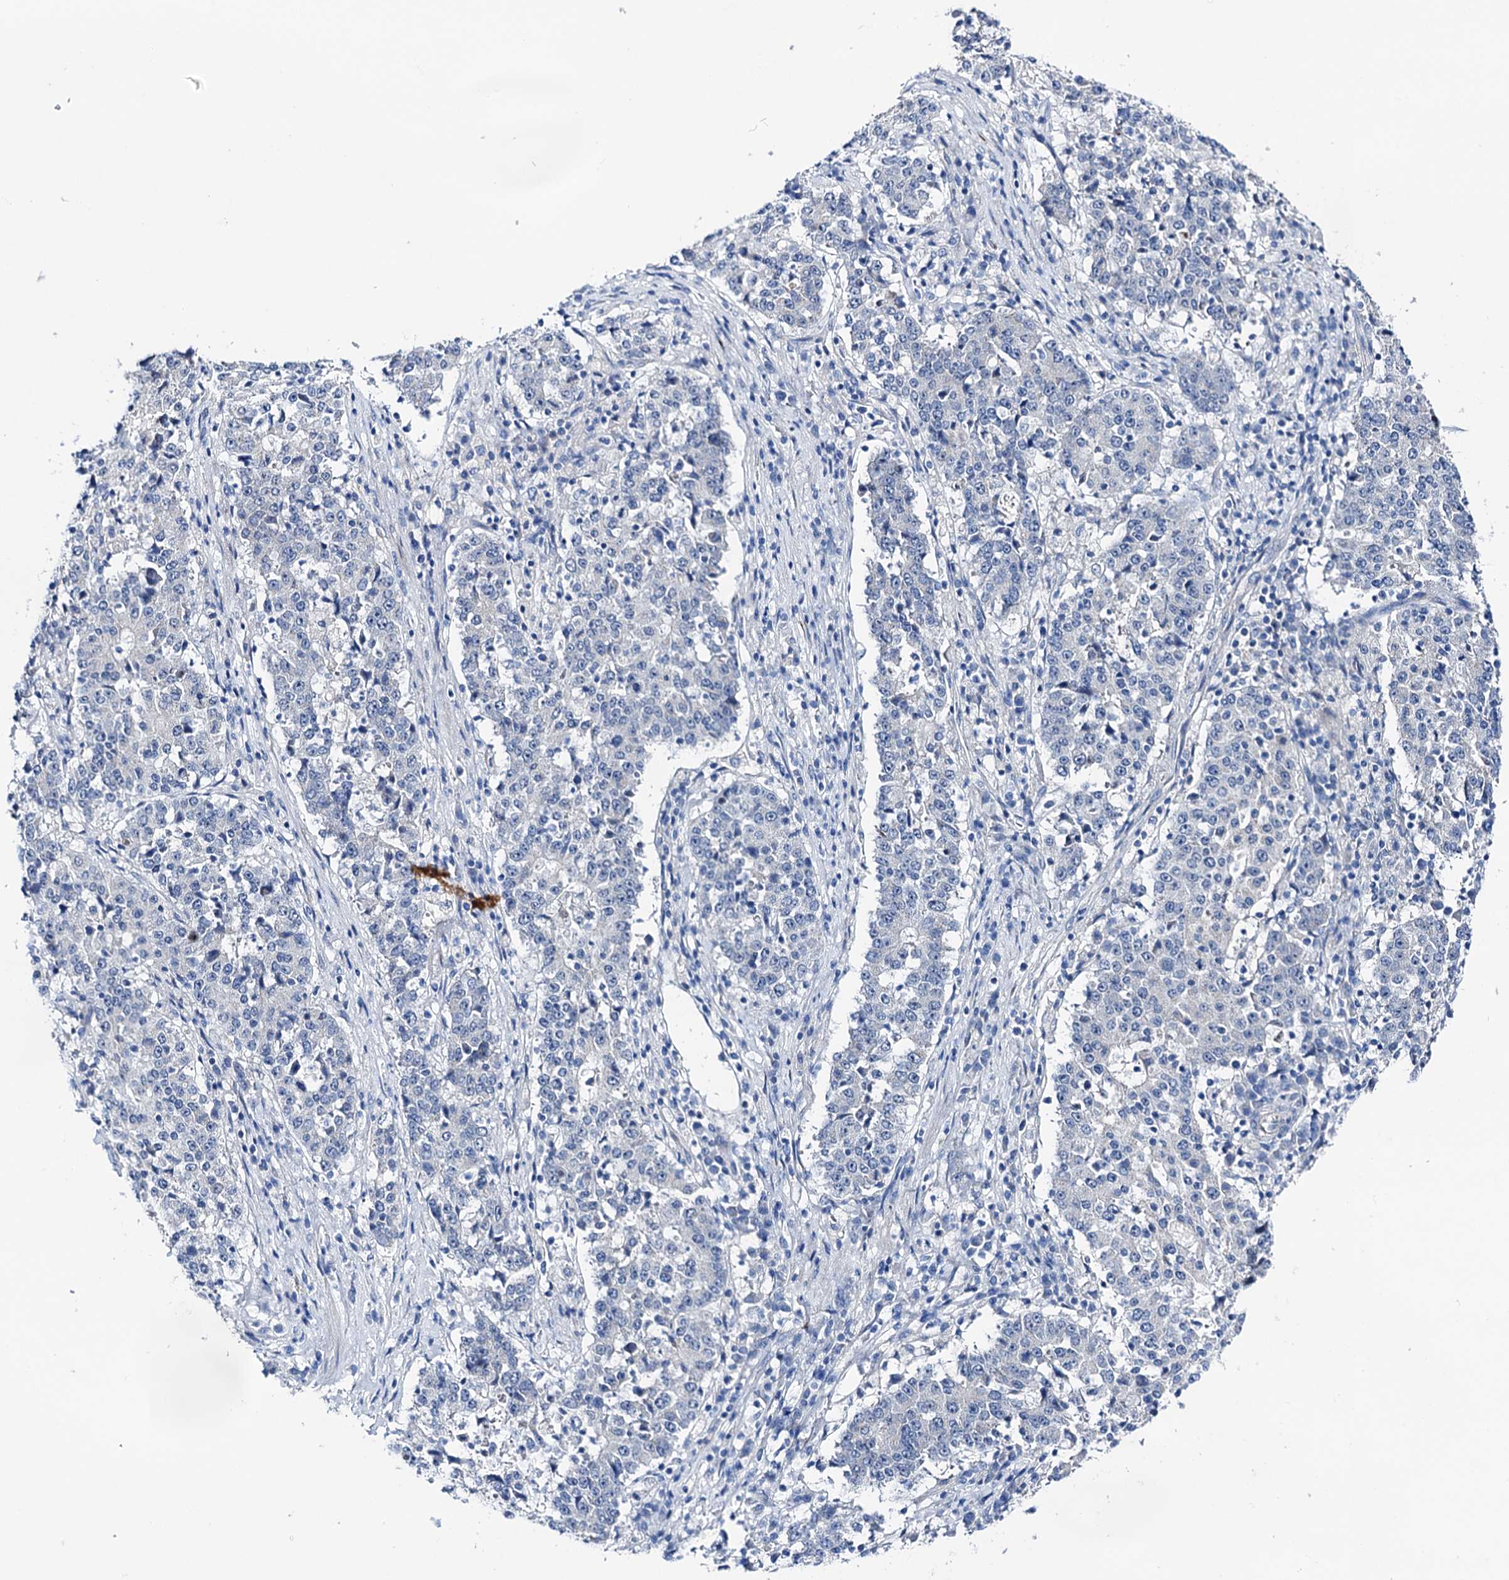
{"staining": {"intensity": "negative", "quantity": "none", "location": "none"}, "tissue": "stomach cancer", "cell_type": "Tumor cells", "image_type": "cancer", "snomed": [{"axis": "morphology", "description": "Adenocarcinoma, NOS"}, {"axis": "topography", "description": "Stomach"}], "caption": "There is no significant staining in tumor cells of stomach cancer (adenocarcinoma). The staining is performed using DAB brown chromogen with nuclei counter-stained in using hematoxylin.", "gene": "SHROOM1", "patient": {"sex": "male", "age": 59}}